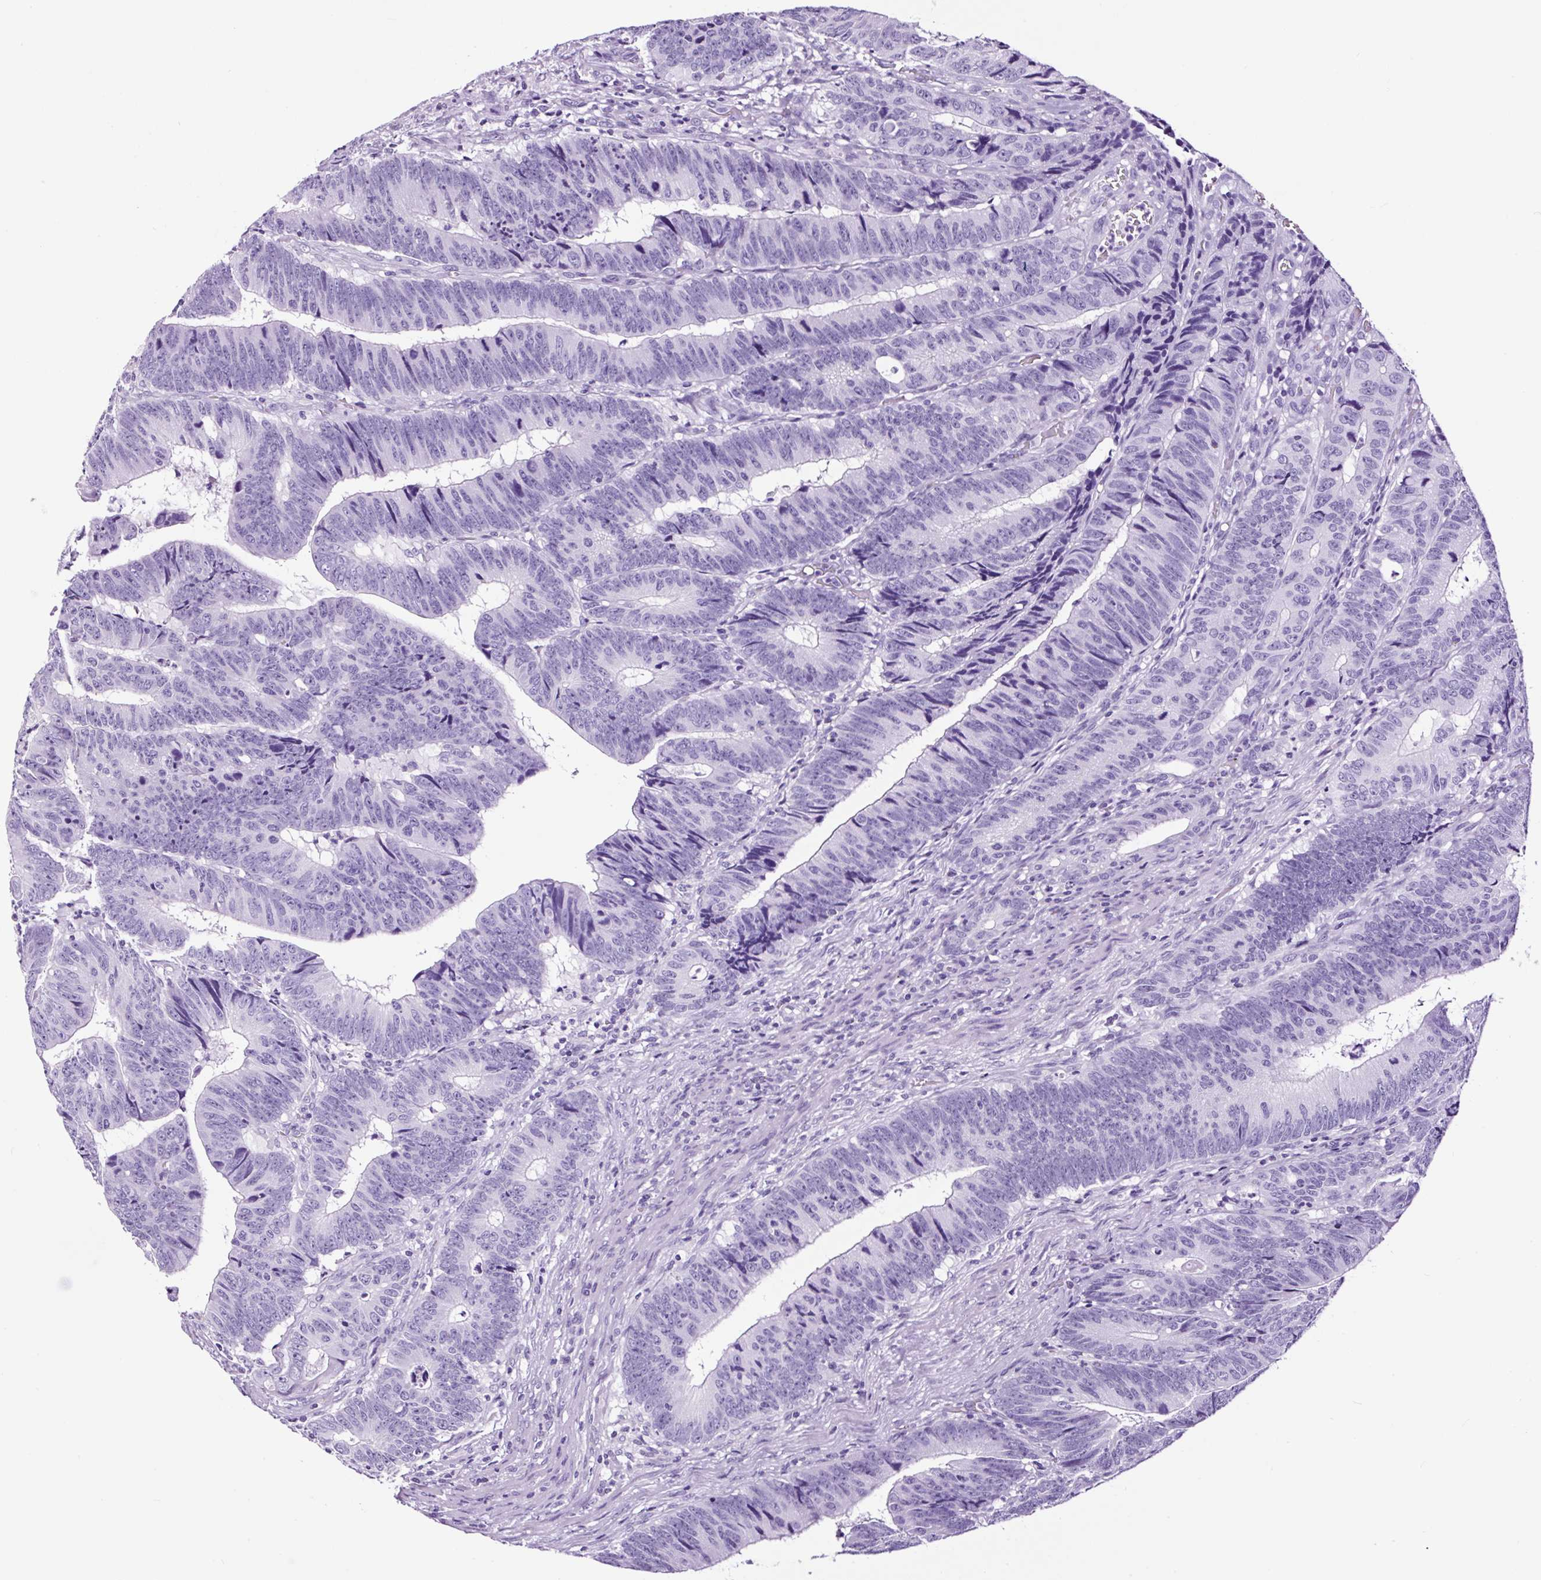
{"staining": {"intensity": "negative", "quantity": "none", "location": "none"}, "tissue": "colorectal cancer", "cell_type": "Tumor cells", "image_type": "cancer", "snomed": [{"axis": "morphology", "description": "Adenocarcinoma, NOS"}, {"axis": "topography", "description": "Colon"}], "caption": "Protein analysis of colorectal cancer reveals no significant staining in tumor cells.", "gene": "FBXL7", "patient": {"sex": "male", "age": 62}}